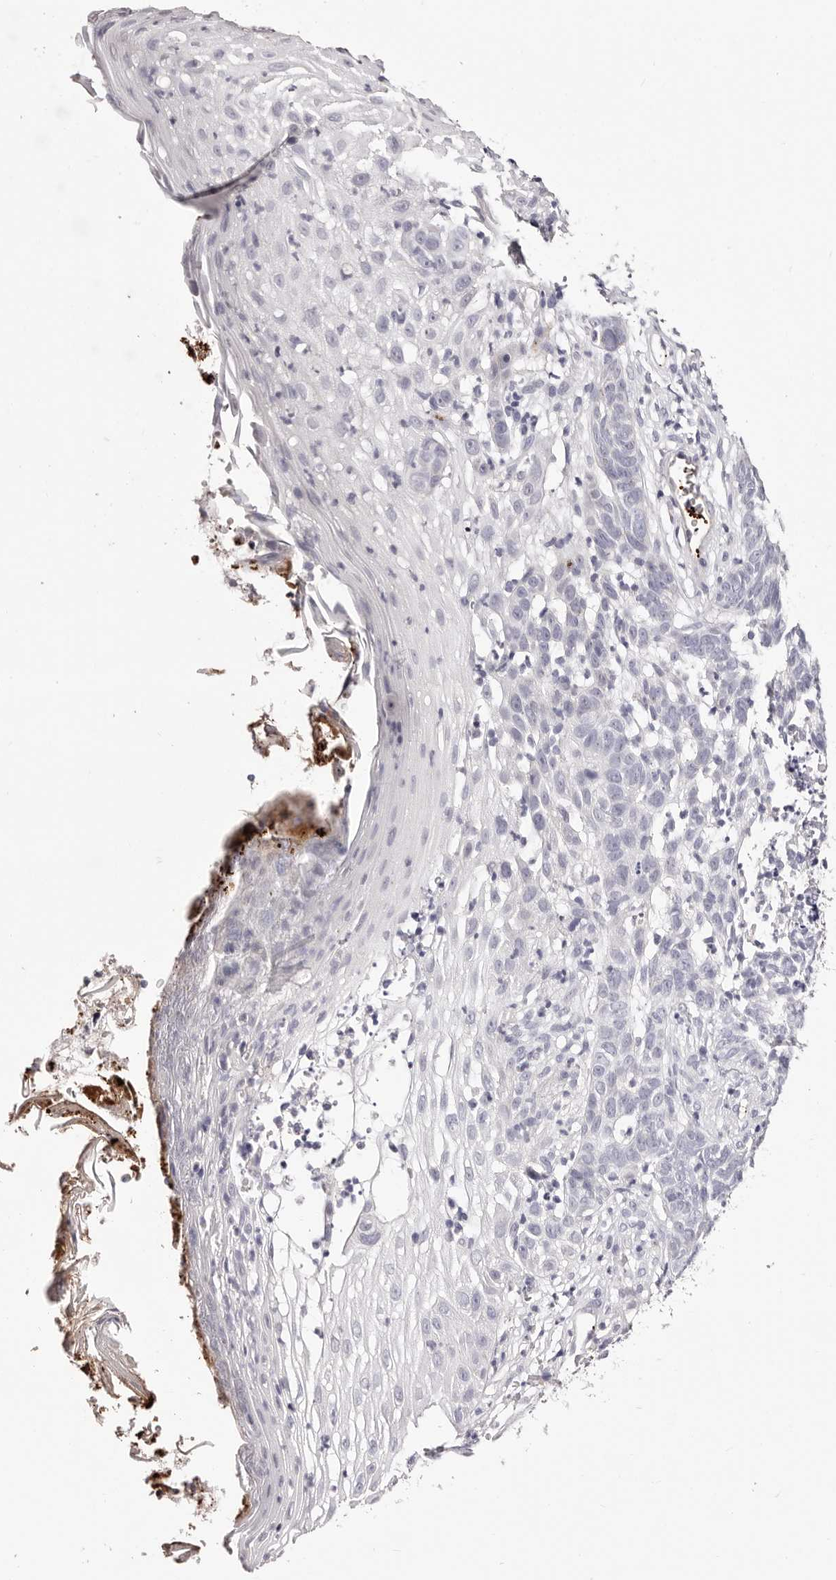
{"staining": {"intensity": "negative", "quantity": "none", "location": "none"}, "tissue": "skin cancer", "cell_type": "Tumor cells", "image_type": "cancer", "snomed": [{"axis": "morphology", "description": "Basal cell carcinoma"}, {"axis": "topography", "description": "Skin"}], "caption": "The micrograph exhibits no staining of tumor cells in skin cancer (basal cell carcinoma). Nuclei are stained in blue.", "gene": "PF4", "patient": {"sex": "female", "age": 84}}